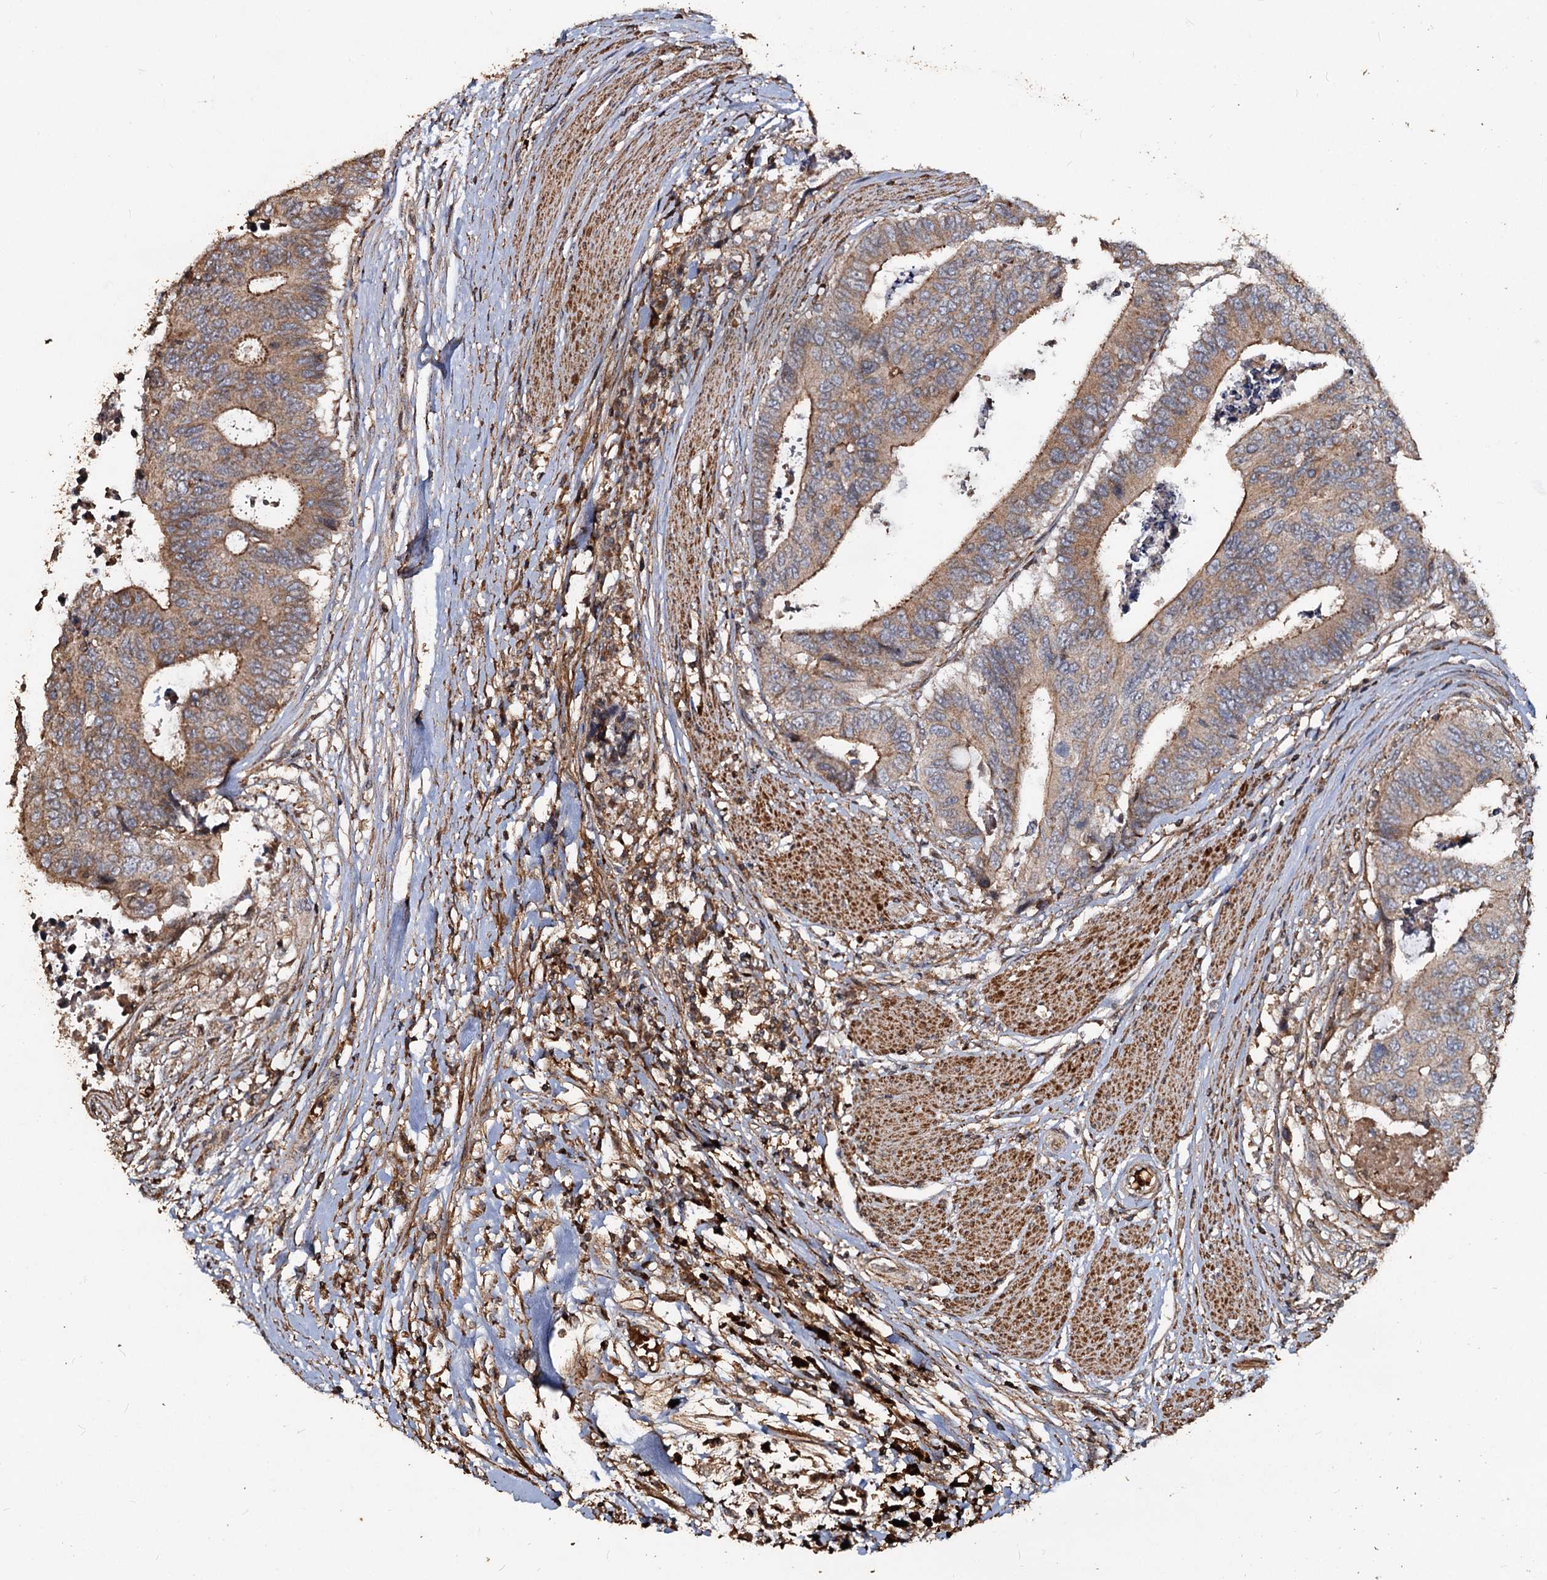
{"staining": {"intensity": "moderate", "quantity": ">75%", "location": "cytoplasmic/membranous"}, "tissue": "colorectal cancer", "cell_type": "Tumor cells", "image_type": "cancer", "snomed": [{"axis": "morphology", "description": "Adenocarcinoma, NOS"}, {"axis": "topography", "description": "Rectum"}], "caption": "This micrograph reveals immunohistochemistry staining of human colorectal adenocarcinoma, with medium moderate cytoplasmic/membranous positivity in approximately >75% of tumor cells.", "gene": "NOTCH2NLA", "patient": {"sex": "male", "age": 84}}